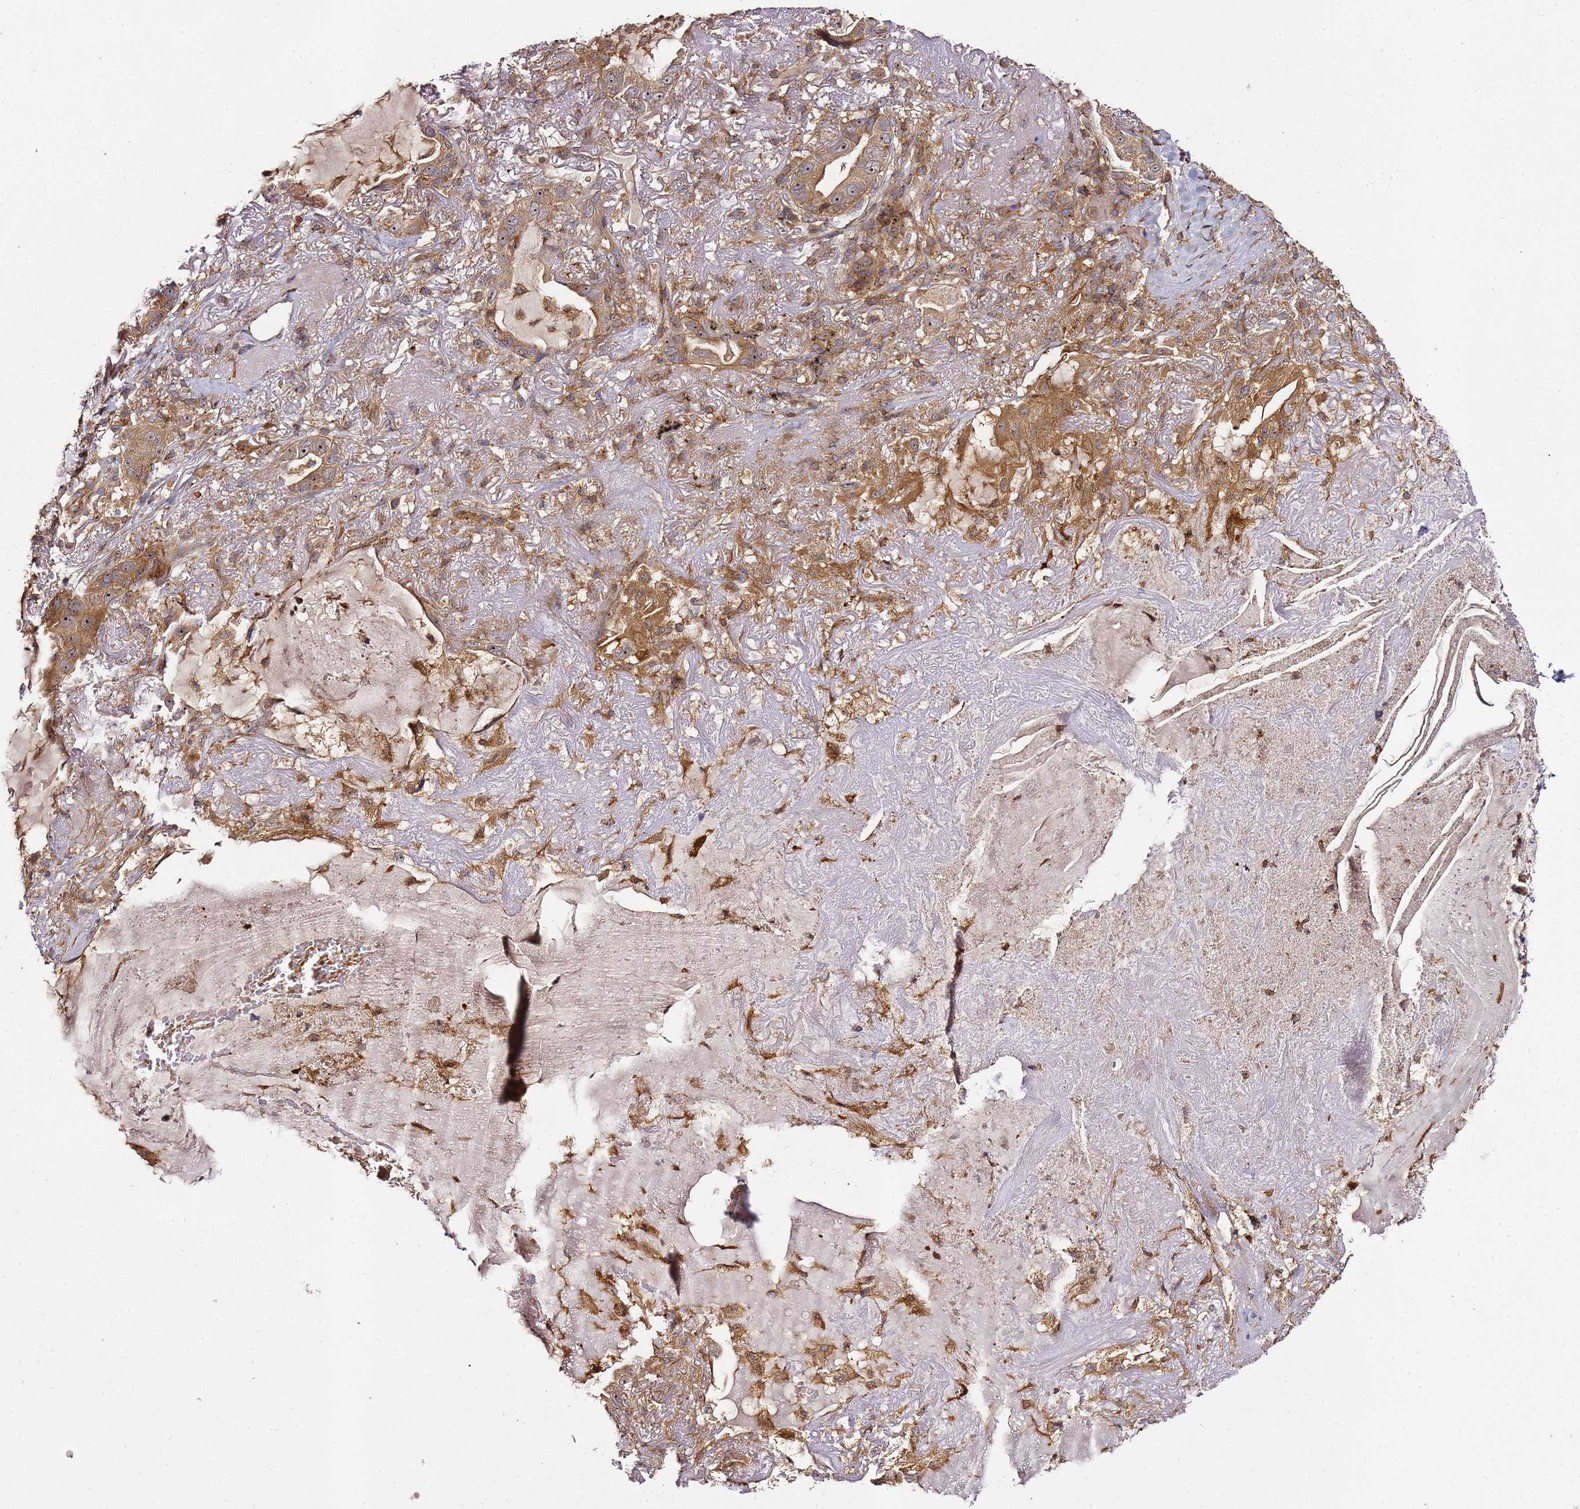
{"staining": {"intensity": "moderate", "quantity": ">75%", "location": "cytoplasmic/membranous,nuclear"}, "tissue": "lung cancer", "cell_type": "Tumor cells", "image_type": "cancer", "snomed": [{"axis": "morphology", "description": "Adenocarcinoma, NOS"}, {"axis": "topography", "description": "Lung"}], "caption": "Adenocarcinoma (lung) stained for a protein (brown) exhibits moderate cytoplasmic/membranous and nuclear positive positivity in about >75% of tumor cells.", "gene": "PRMT7", "patient": {"sex": "female", "age": 69}}